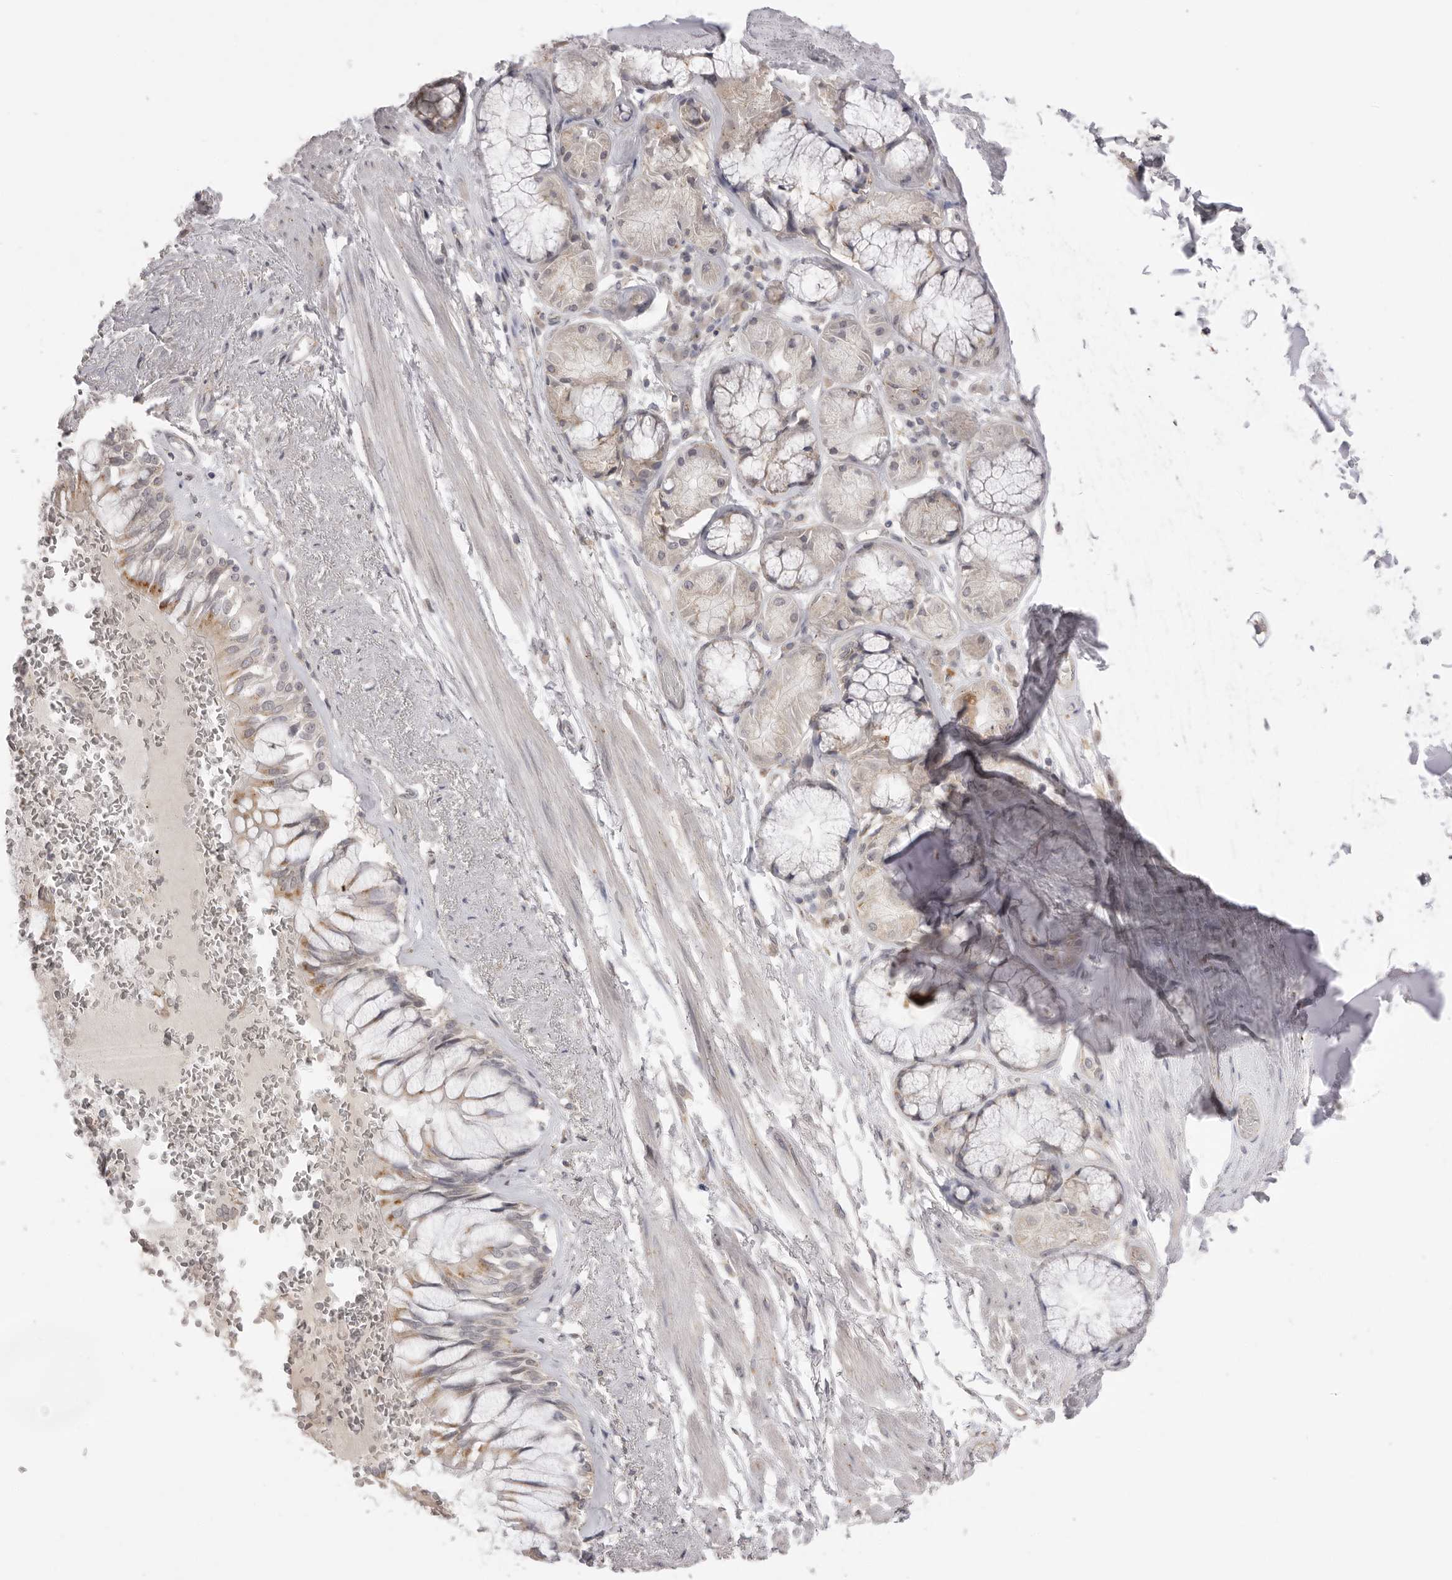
{"staining": {"intensity": "negative", "quantity": "none", "location": "none"}, "tissue": "adipose tissue", "cell_type": "Adipocytes", "image_type": "normal", "snomed": [{"axis": "morphology", "description": "Normal tissue, NOS"}, {"axis": "topography", "description": "Bronchus"}], "caption": "Human adipose tissue stained for a protein using IHC shows no staining in adipocytes.", "gene": "TLR3", "patient": {"sex": "male", "age": 66}}